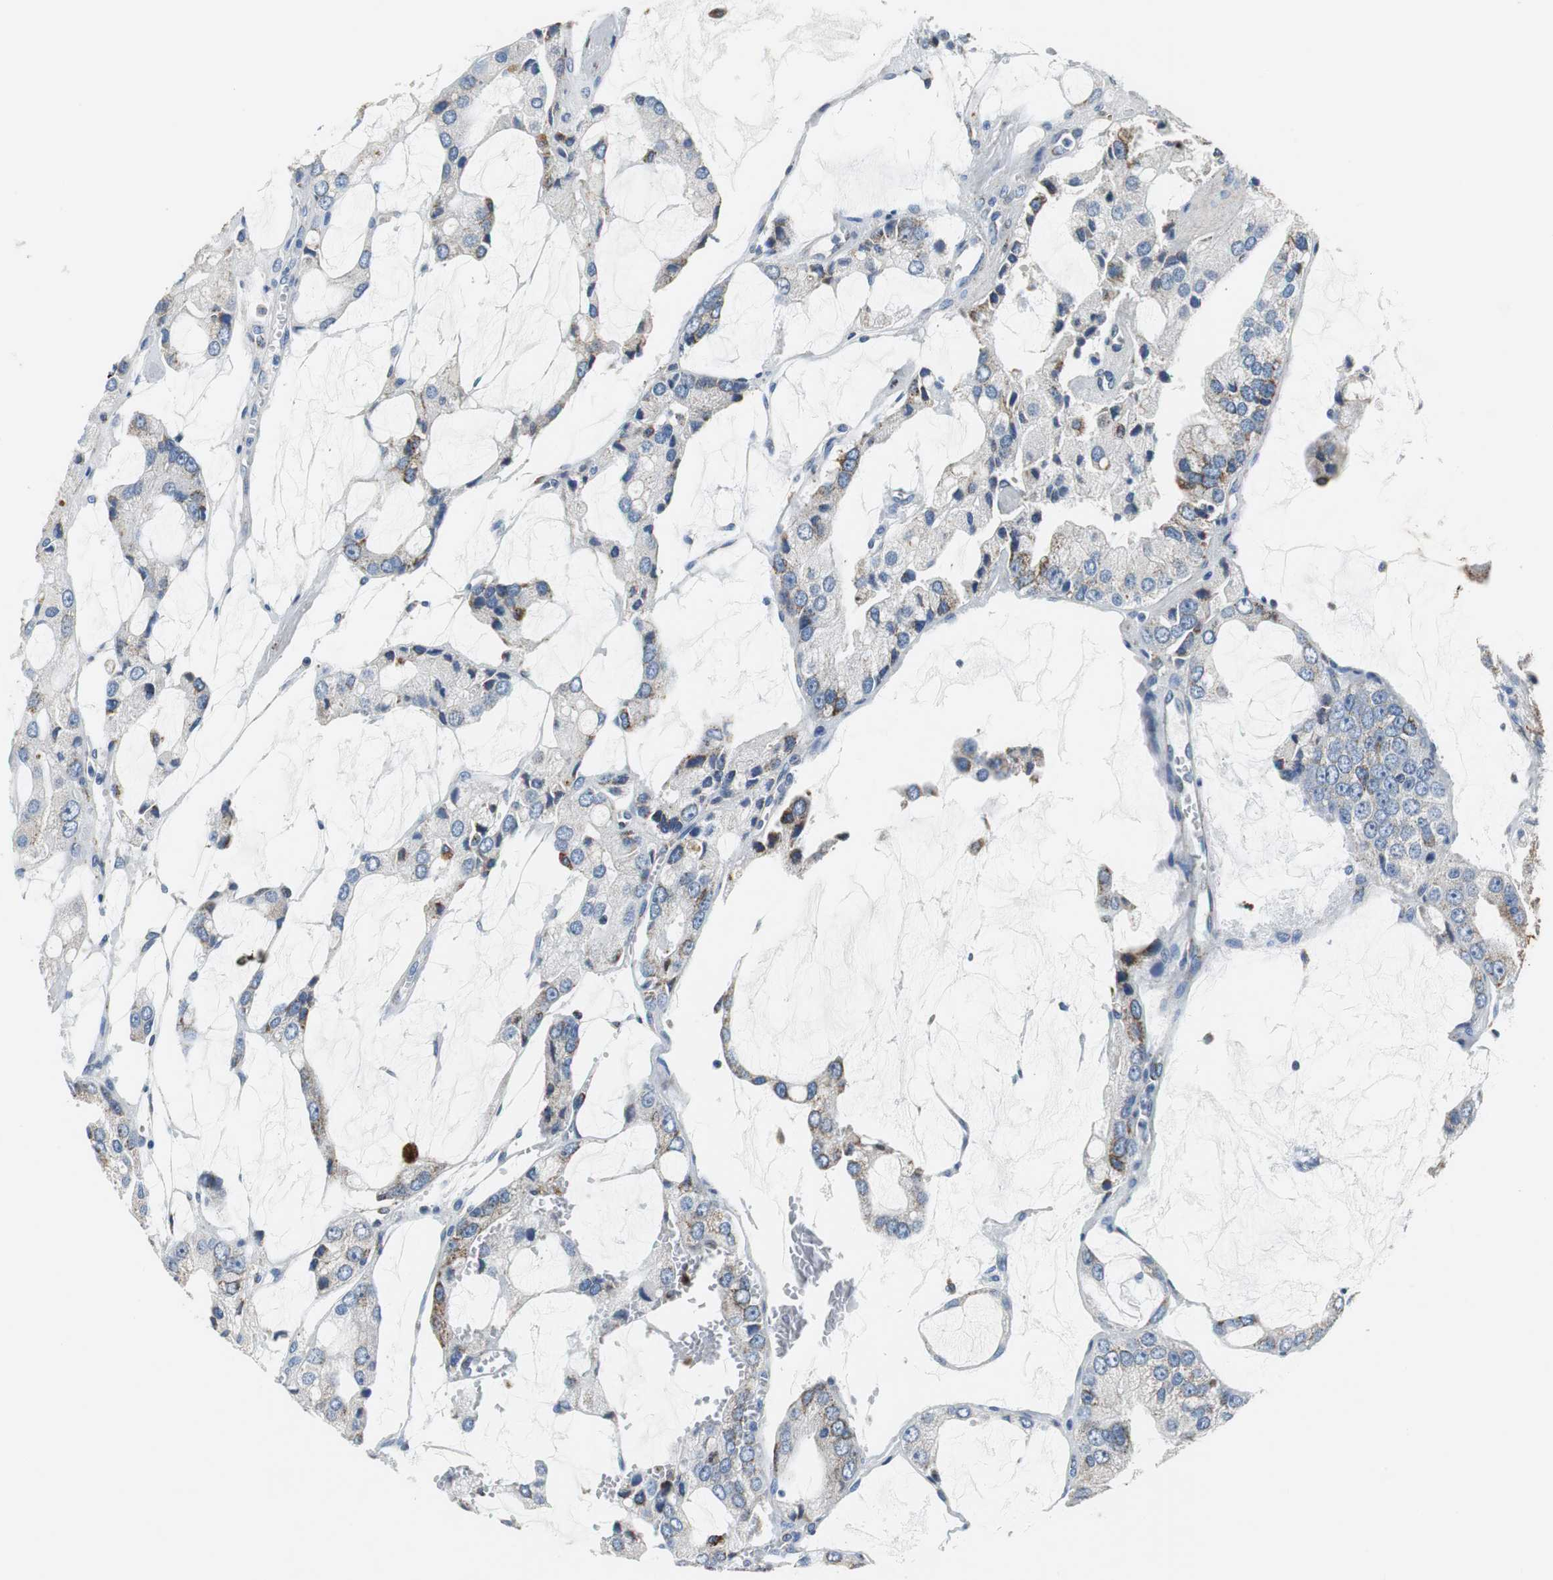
{"staining": {"intensity": "moderate", "quantity": "<25%", "location": "cytoplasmic/membranous"}, "tissue": "prostate cancer", "cell_type": "Tumor cells", "image_type": "cancer", "snomed": [{"axis": "morphology", "description": "Adenocarcinoma, High grade"}, {"axis": "topography", "description": "Prostate"}], "caption": "Prostate adenocarcinoma (high-grade) stained with IHC reveals moderate cytoplasmic/membranous positivity in approximately <25% of tumor cells.", "gene": "C1QTNF7", "patient": {"sex": "male", "age": 67}}